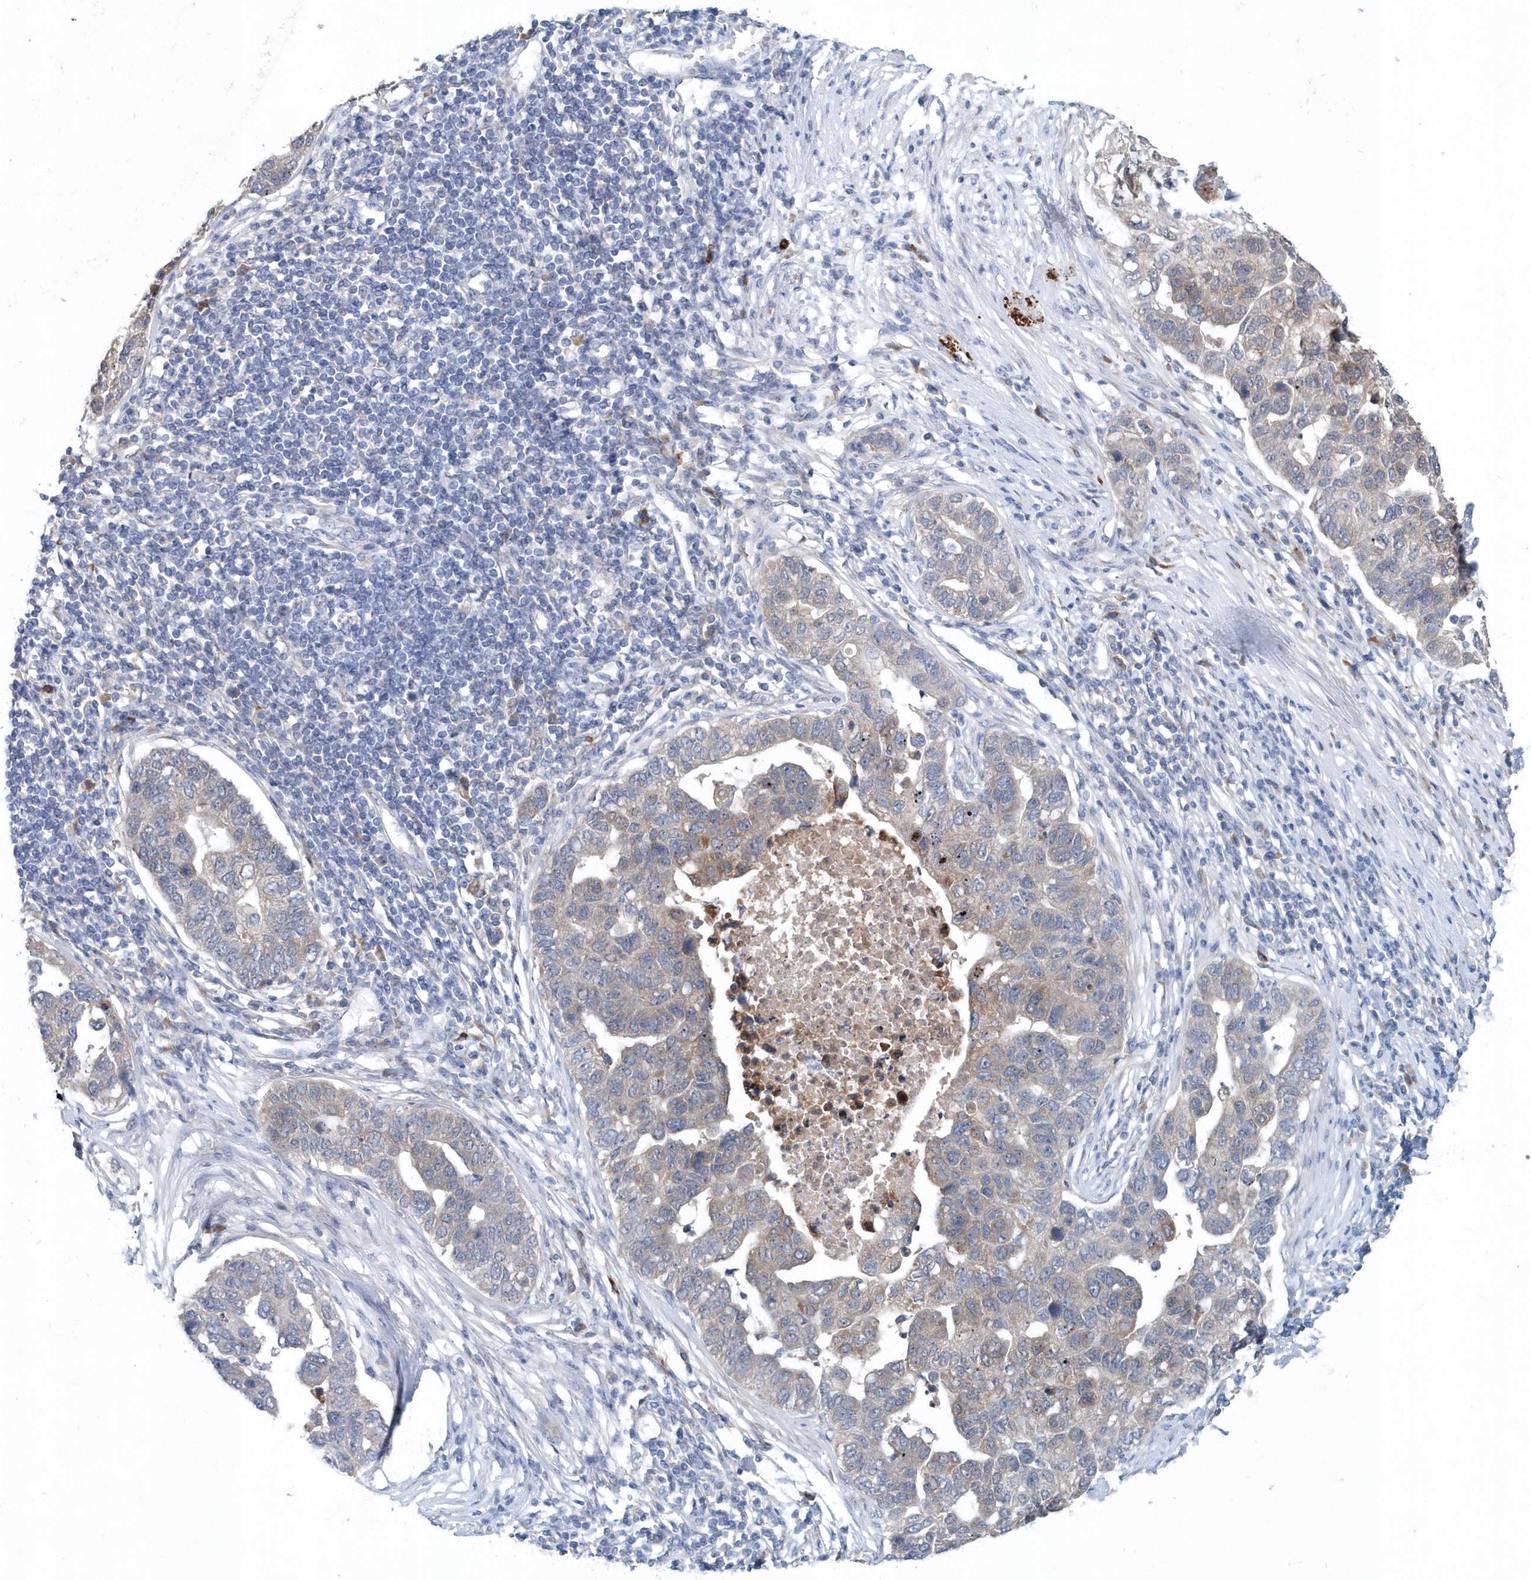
{"staining": {"intensity": "weak", "quantity": "<25%", "location": "cytoplasmic/membranous"}, "tissue": "pancreatic cancer", "cell_type": "Tumor cells", "image_type": "cancer", "snomed": [{"axis": "morphology", "description": "Adenocarcinoma, NOS"}, {"axis": "topography", "description": "Pancreas"}], "caption": "A micrograph of pancreatic cancer (adenocarcinoma) stained for a protein exhibits no brown staining in tumor cells.", "gene": "PFN2", "patient": {"sex": "female", "age": 61}}